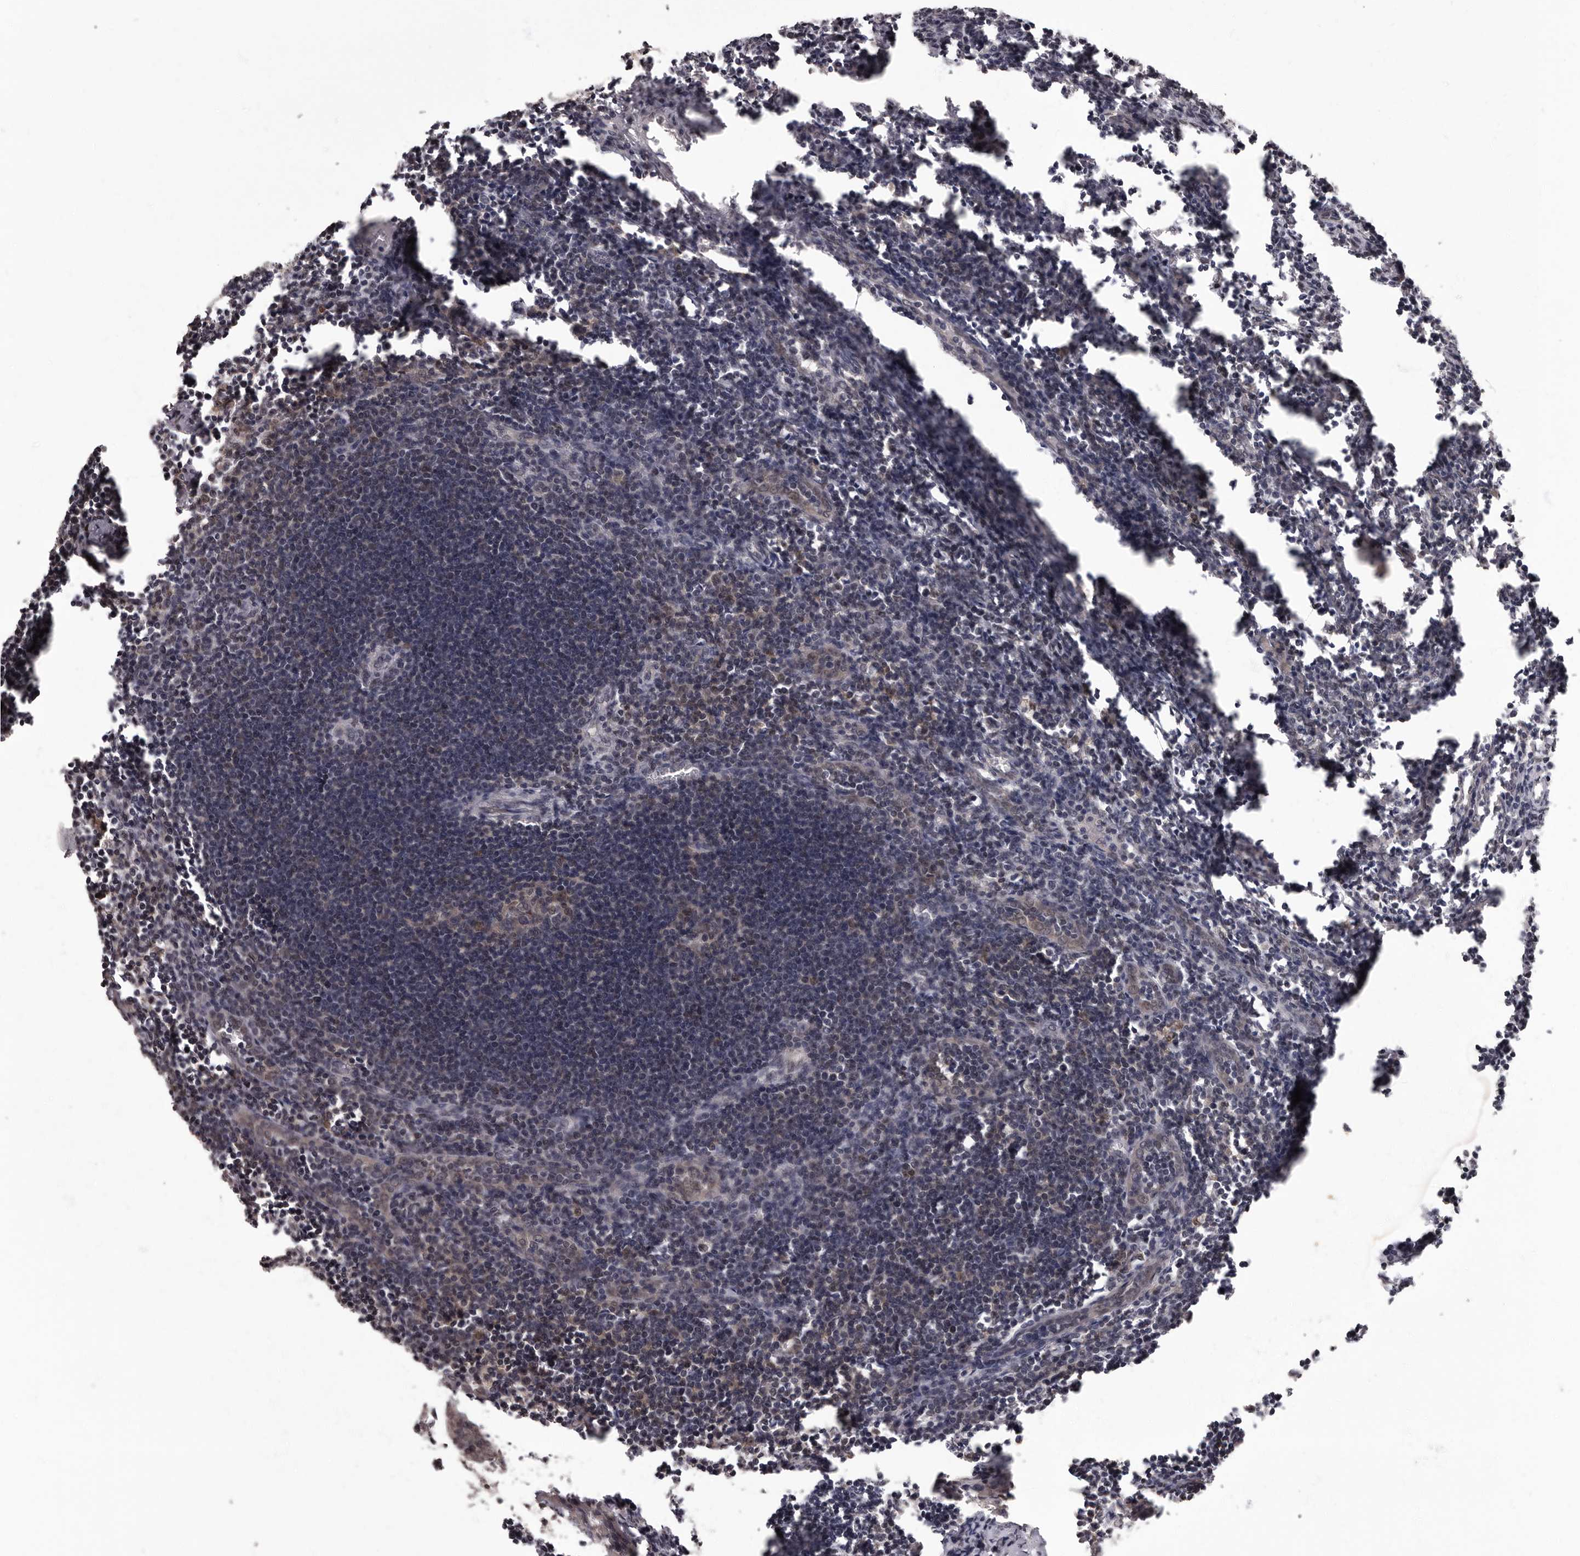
{"staining": {"intensity": "weak", "quantity": "25%-75%", "location": "nuclear"}, "tissue": "lymph node", "cell_type": "Germinal center cells", "image_type": "normal", "snomed": [{"axis": "morphology", "description": "Normal tissue, NOS"}, {"axis": "morphology", "description": "Malignant melanoma, Metastatic site"}, {"axis": "topography", "description": "Lymph node"}], "caption": "IHC image of benign lymph node: lymph node stained using immunohistochemistry (IHC) demonstrates low levels of weak protein expression localized specifically in the nuclear of germinal center cells, appearing as a nuclear brown color.", "gene": "C1orf50", "patient": {"sex": "male", "age": 41}}